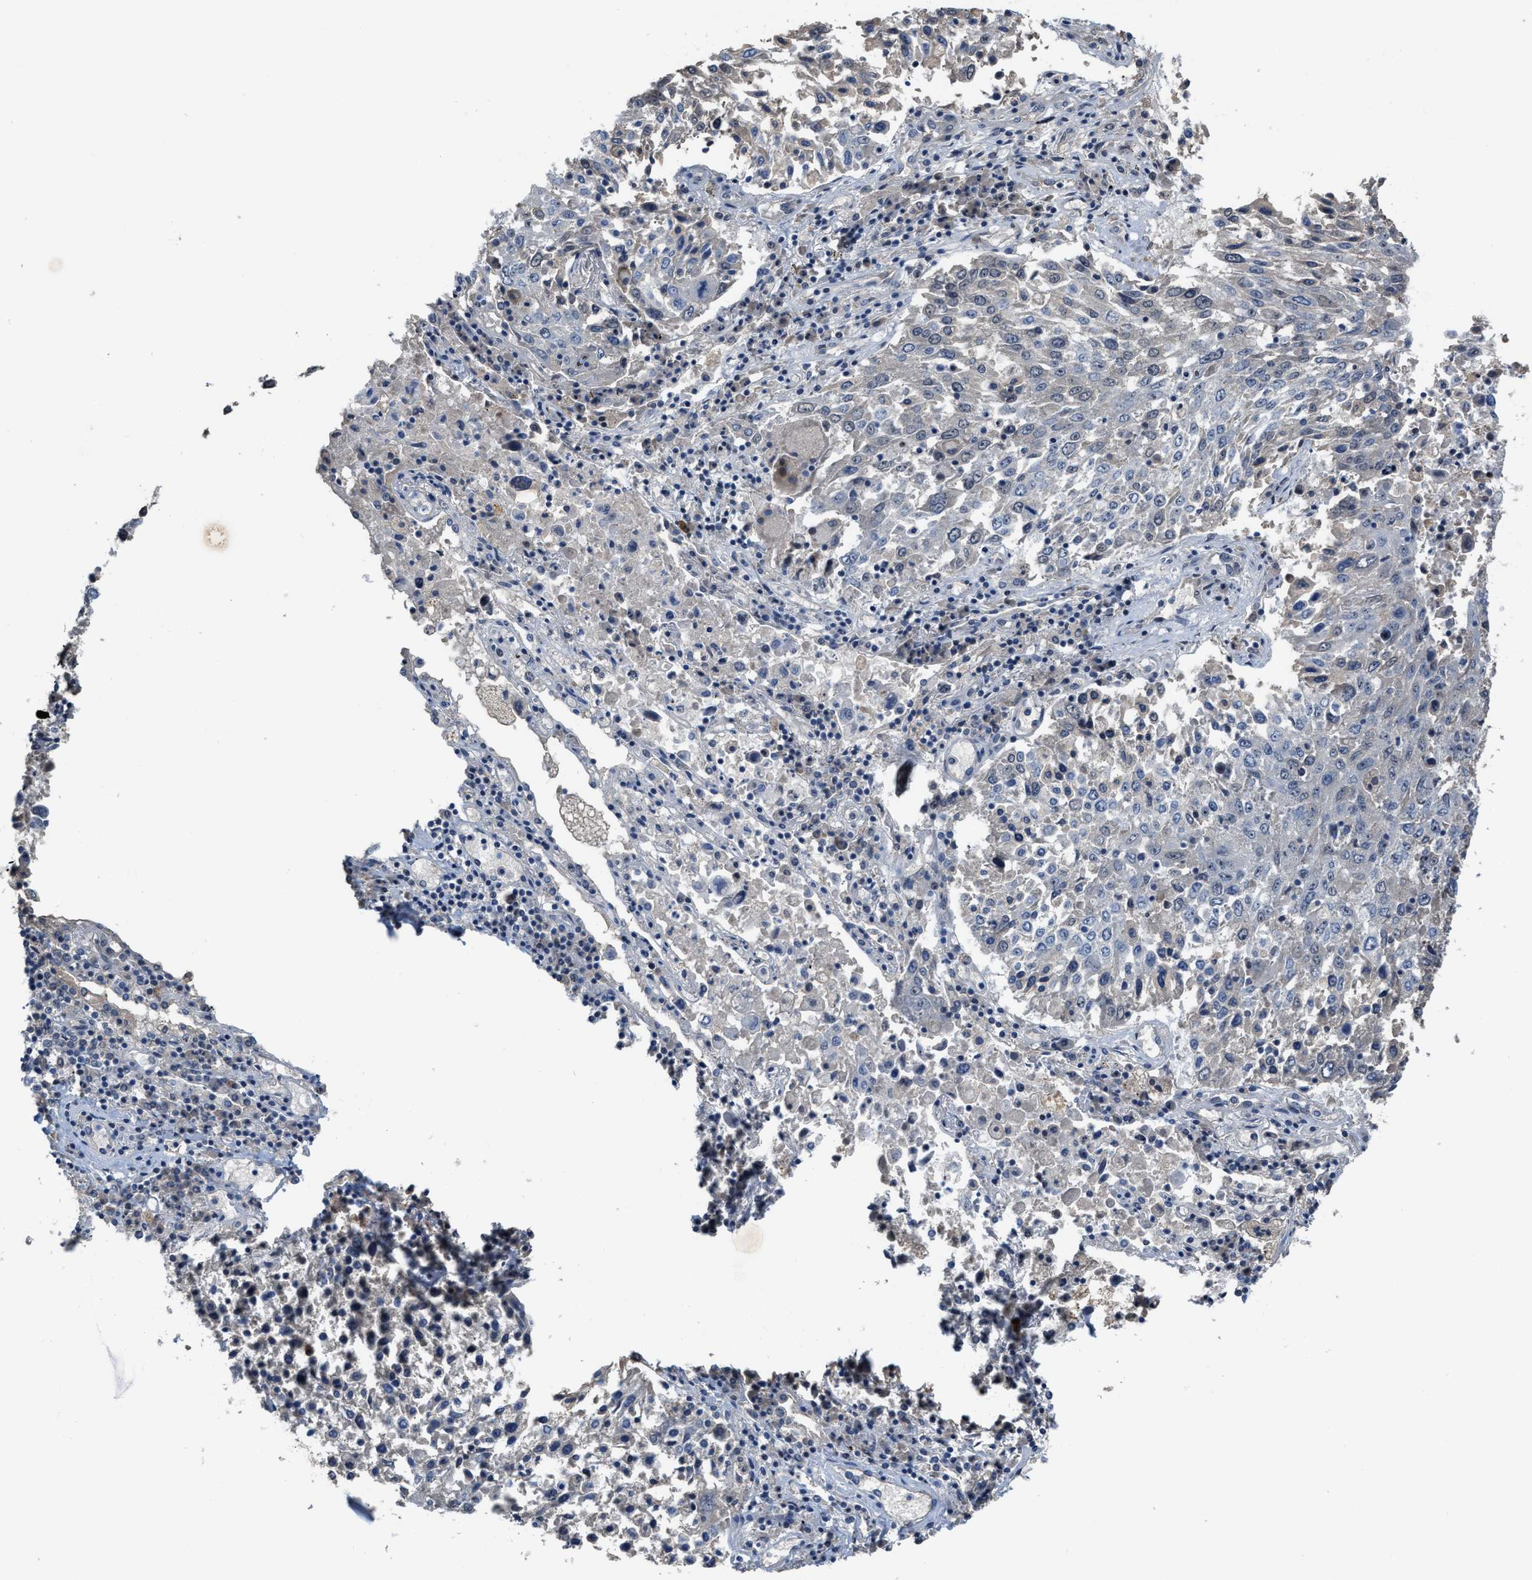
{"staining": {"intensity": "negative", "quantity": "none", "location": "none"}, "tissue": "lung cancer", "cell_type": "Tumor cells", "image_type": "cancer", "snomed": [{"axis": "morphology", "description": "Squamous cell carcinoma, NOS"}, {"axis": "topography", "description": "Lung"}], "caption": "IHC of lung cancer displays no staining in tumor cells.", "gene": "ZNF783", "patient": {"sex": "male", "age": 65}}